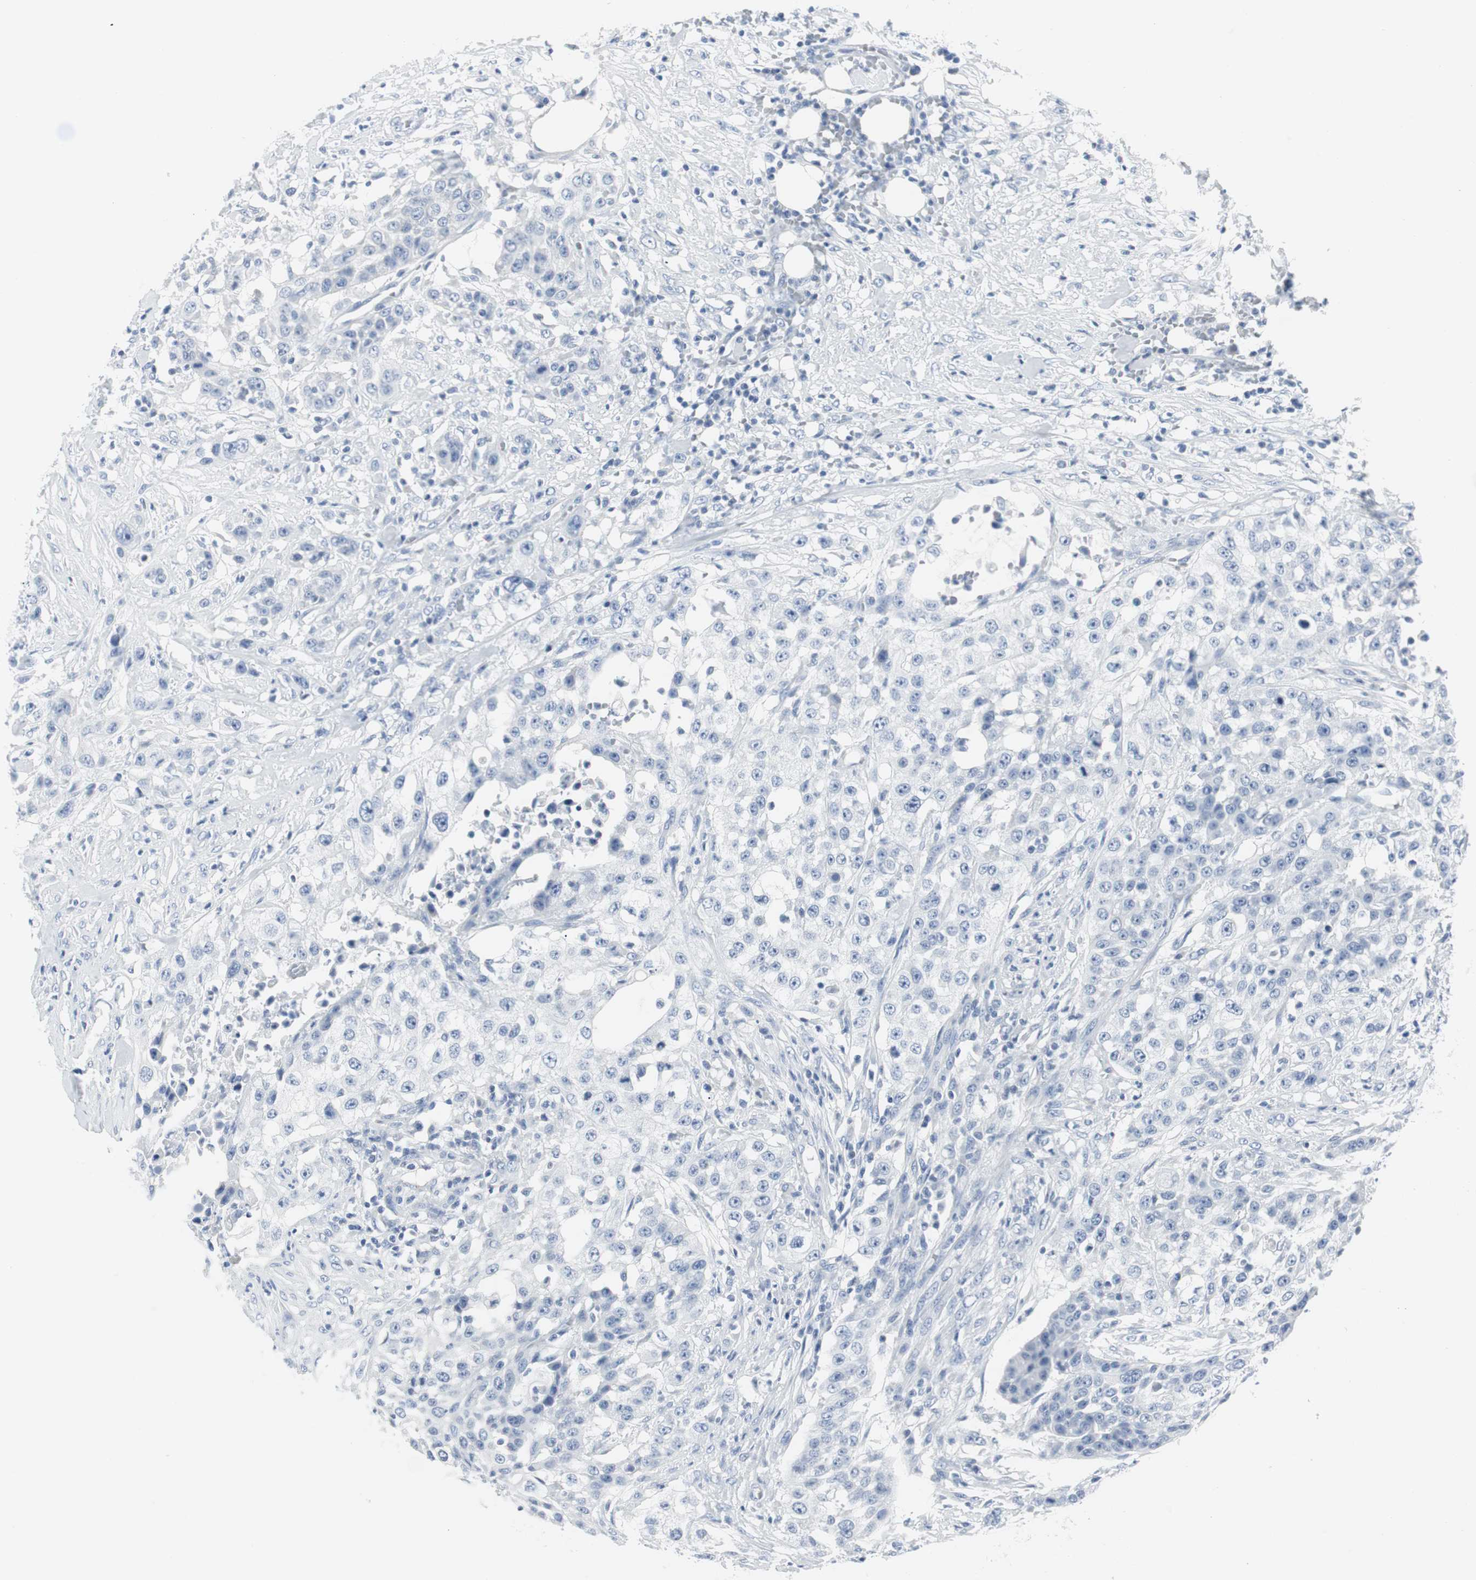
{"staining": {"intensity": "negative", "quantity": "none", "location": "none"}, "tissue": "urothelial cancer", "cell_type": "Tumor cells", "image_type": "cancer", "snomed": [{"axis": "morphology", "description": "Urothelial carcinoma, High grade"}, {"axis": "topography", "description": "Urinary bladder"}], "caption": "This is an IHC photomicrograph of urothelial cancer. There is no positivity in tumor cells.", "gene": "GAP43", "patient": {"sex": "male", "age": 74}}